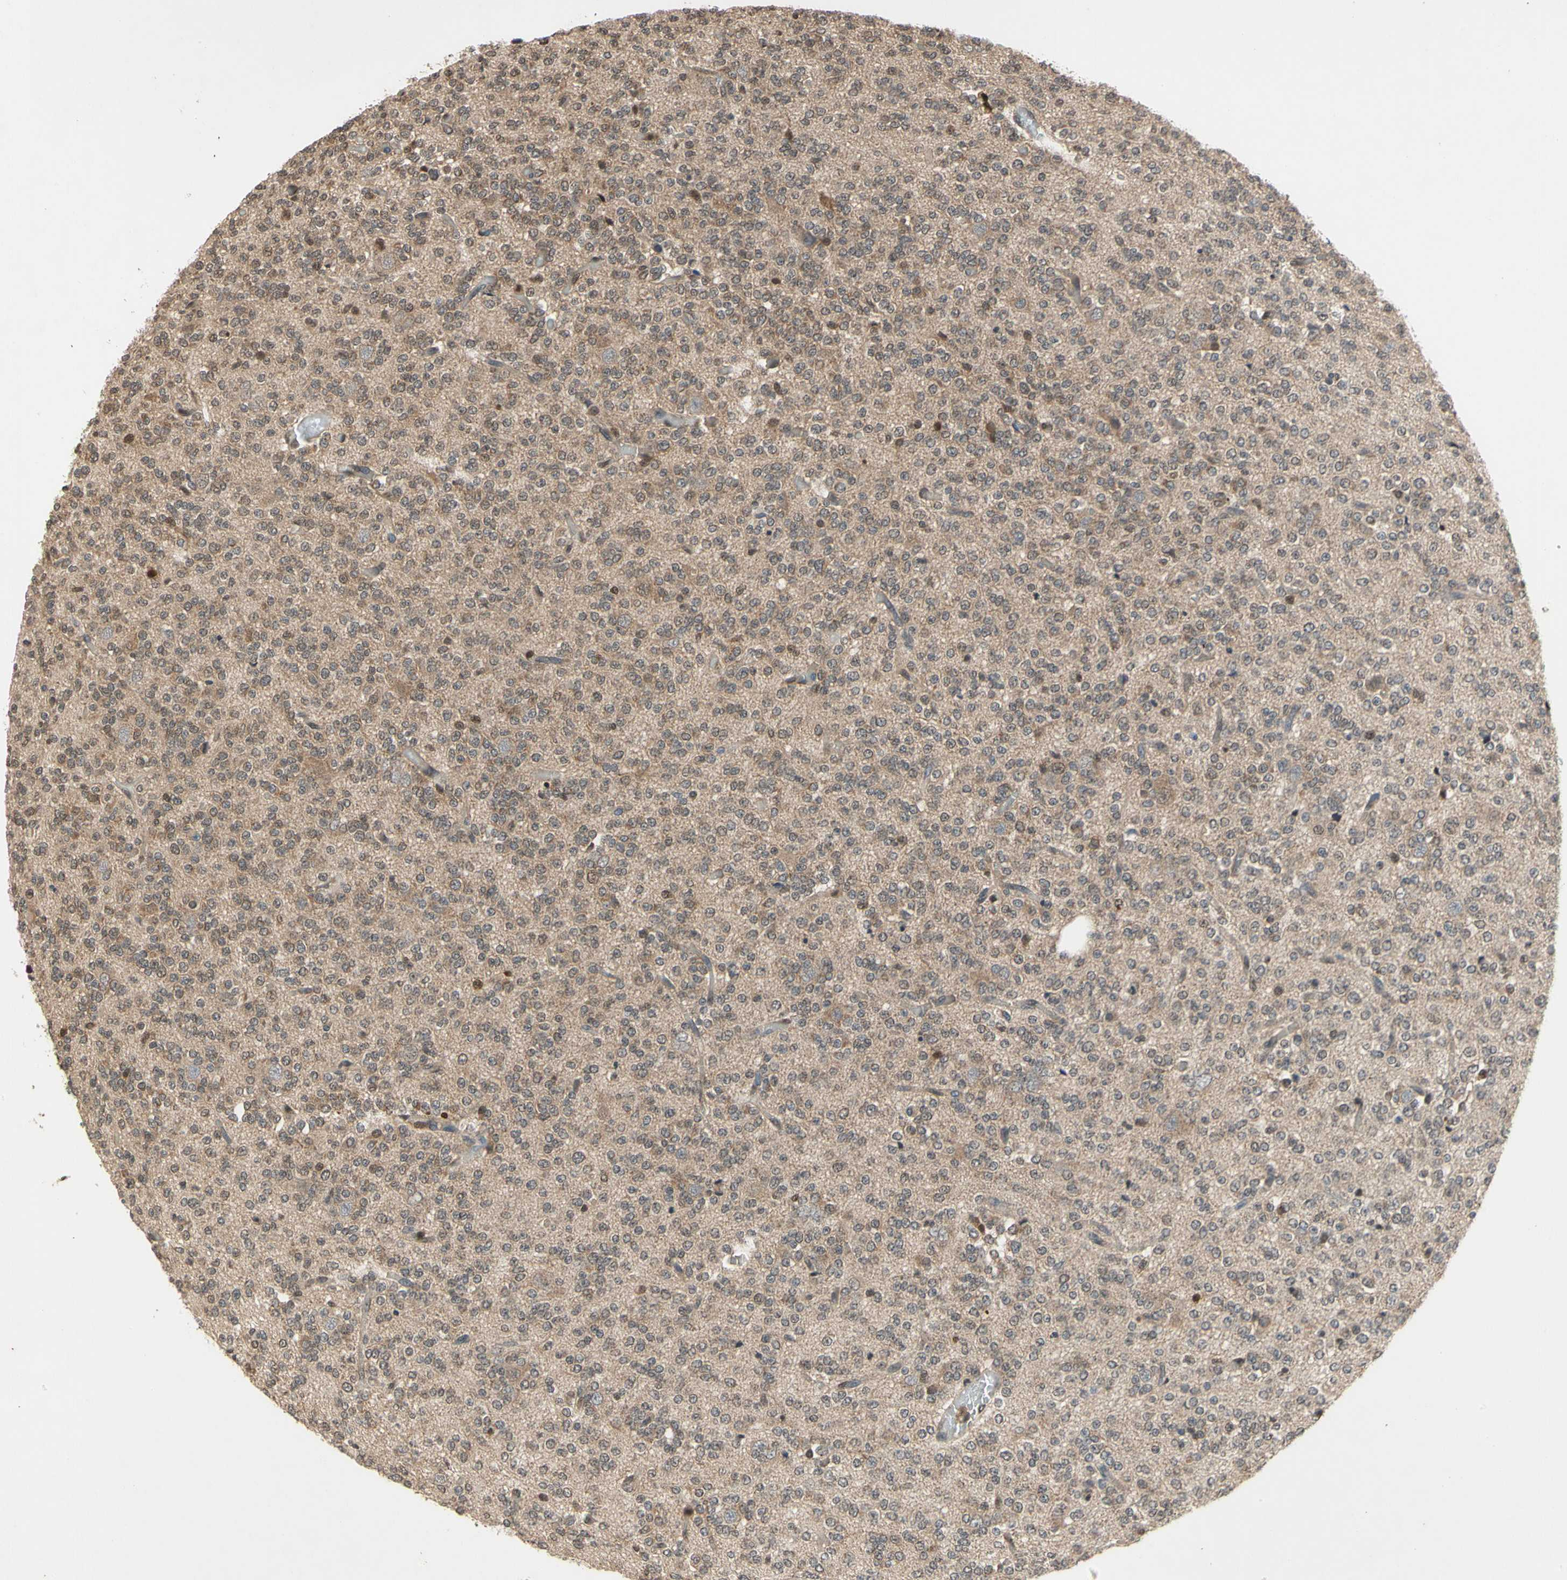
{"staining": {"intensity": "weak", "quantity": ">75%", "location": "cytoplasmic/membranous"}, "tissue": "glioma", "cell_type": "Tumor cells", "image_type": "cancer", "snomed": [{"axis": "morphology", "description": "Glioma, malignant, Low grade"}, {"axis": "topography", "description": "Brain"}], "caption": "Glioma tissue exhibits weak cytoplasmic/membranous expression in approximately >75% of tumor cells, visualized by immunohistochemistry.", "gene": "GSR", "patient": {"sex": "male", "age": 38}}